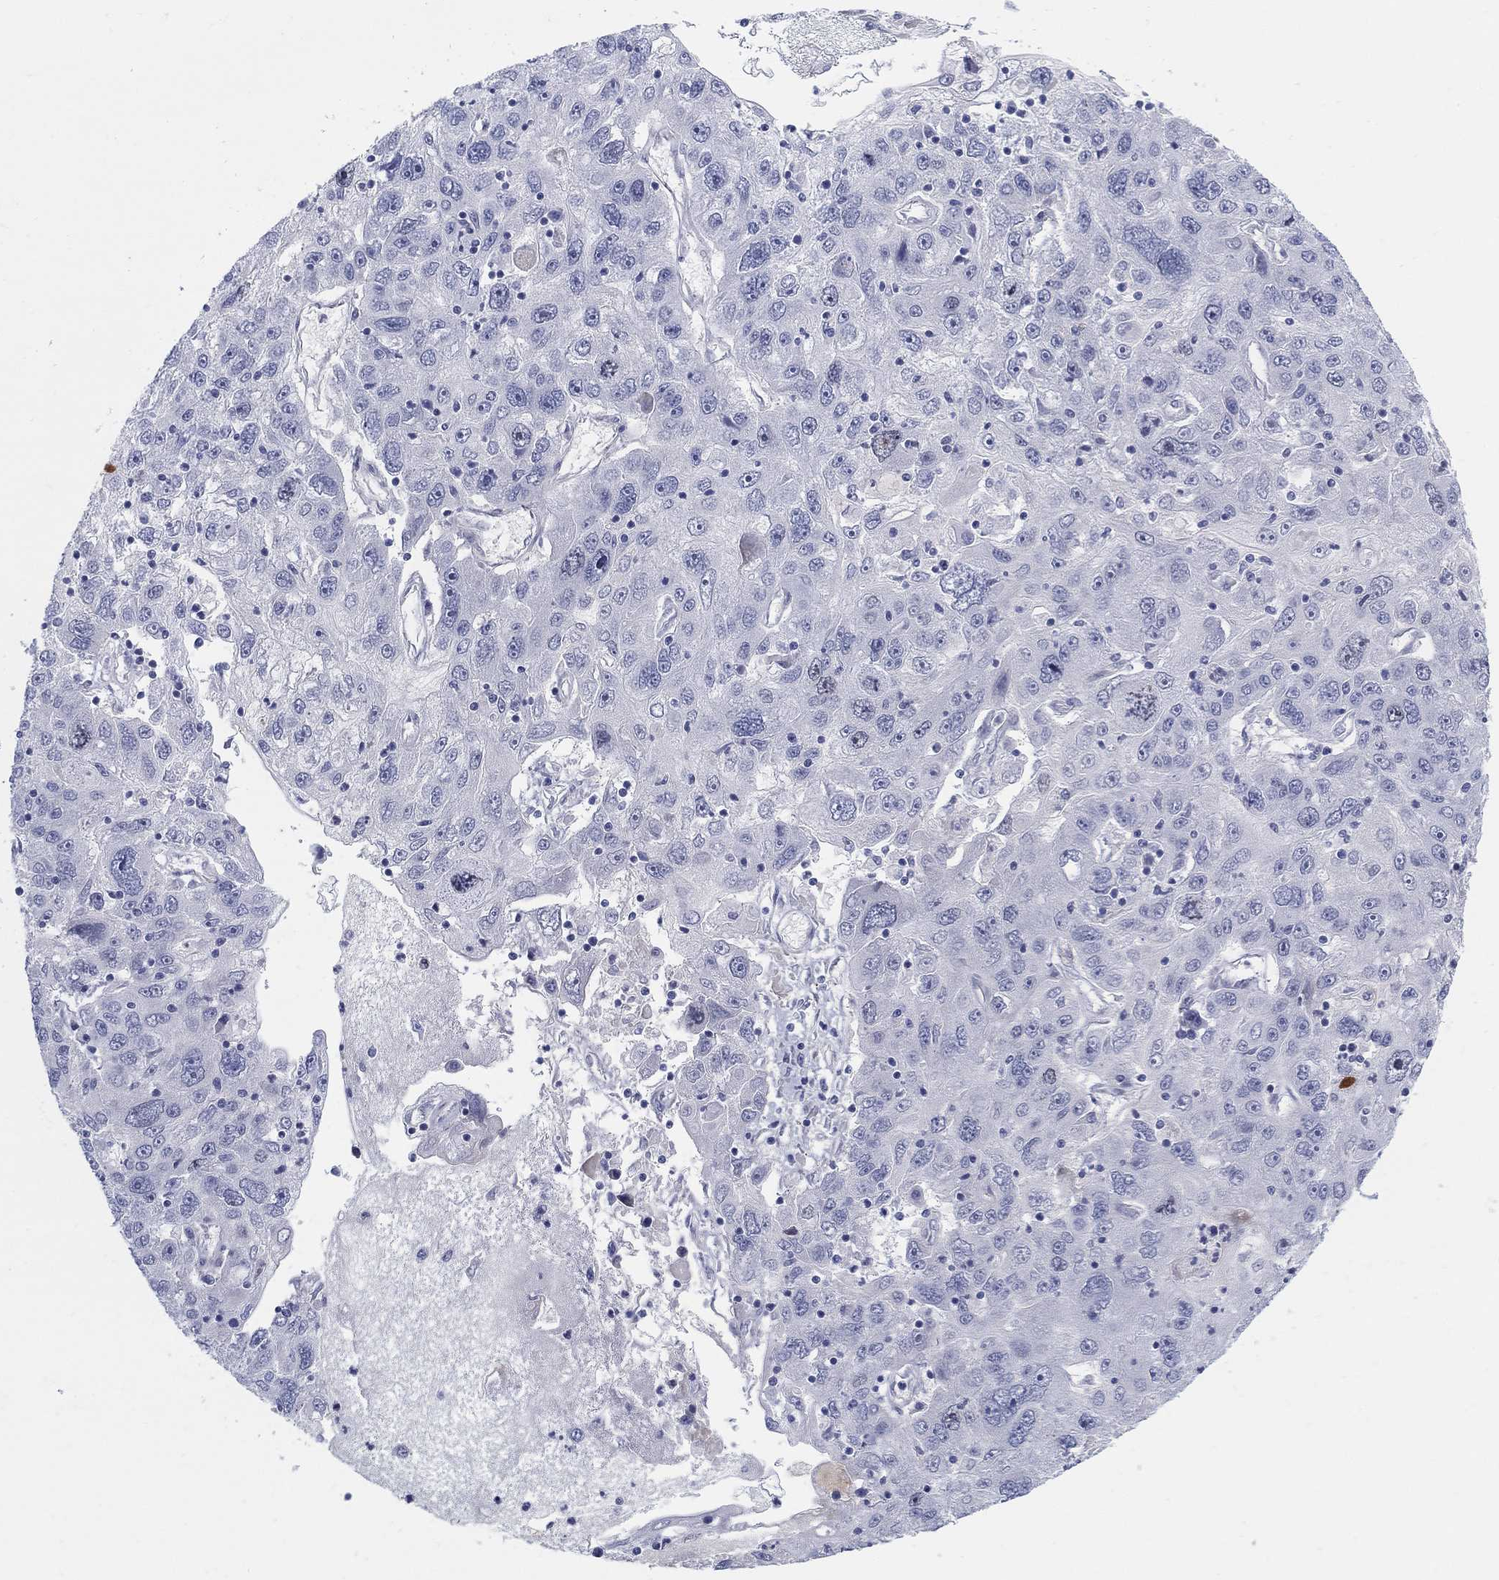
{"staining": {"intensity": "negative", "quantity": "none", "location": "none"}, "tissue": "stomach cancer", "cell_type": "Tumor cells", "image_type": "cancer", "snomed": [{"axis": "morphology", "description": "Adenocarcinoma, NOS"}, {"axis": "topography", "description": "Stomach"}], "caption": "Immunohistochemistry (IHC) histopathology image of human stomach adenocarcinoma stained for a protein (brown), which shows no staining in tumor cells. (DAB immunohistochemistry, high magnification).", "gene": "HEATR4", "patient": {"sex": "male", "age": 56}}